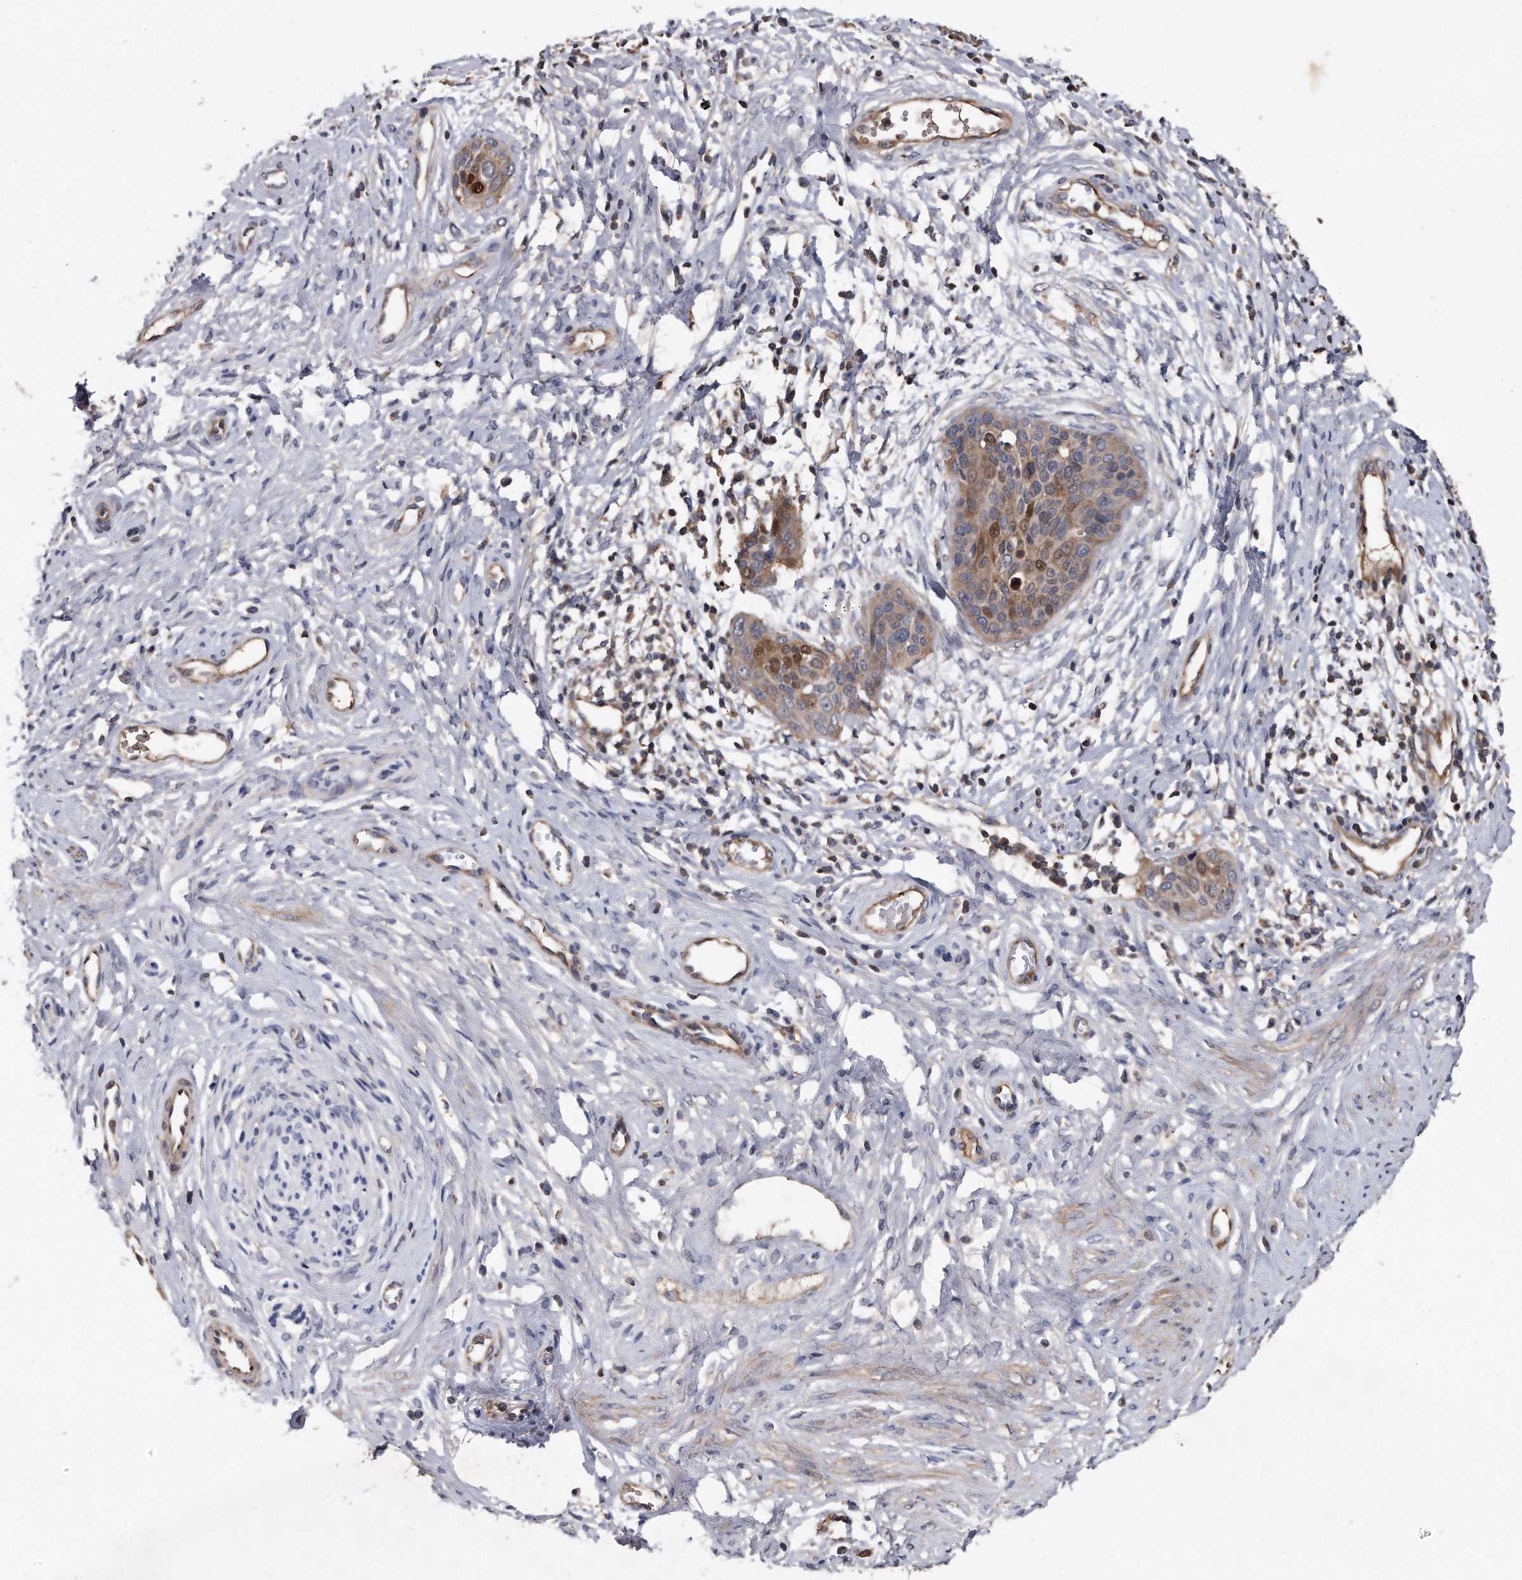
{"staining": {"intensity": "moderate", "quantity": ">75%", "location": "cytoplasmic/membranous,nuclear"}, "tissue": "cervical cancer", "cell_type": "Tumor cells", "image_type": "cancer", "snomed": [{"axis": "morphology", "description": "Squamous cell carcinoma, NOS"}, {"axis": "topography", "description": "Cervix"}], "caption": "Cervical squamous cell carcinoma stained with a protein marker displays moderate staining in tumor cells.", "gene": "KCND3", "patient": {"sex": "female", "age": 37}}